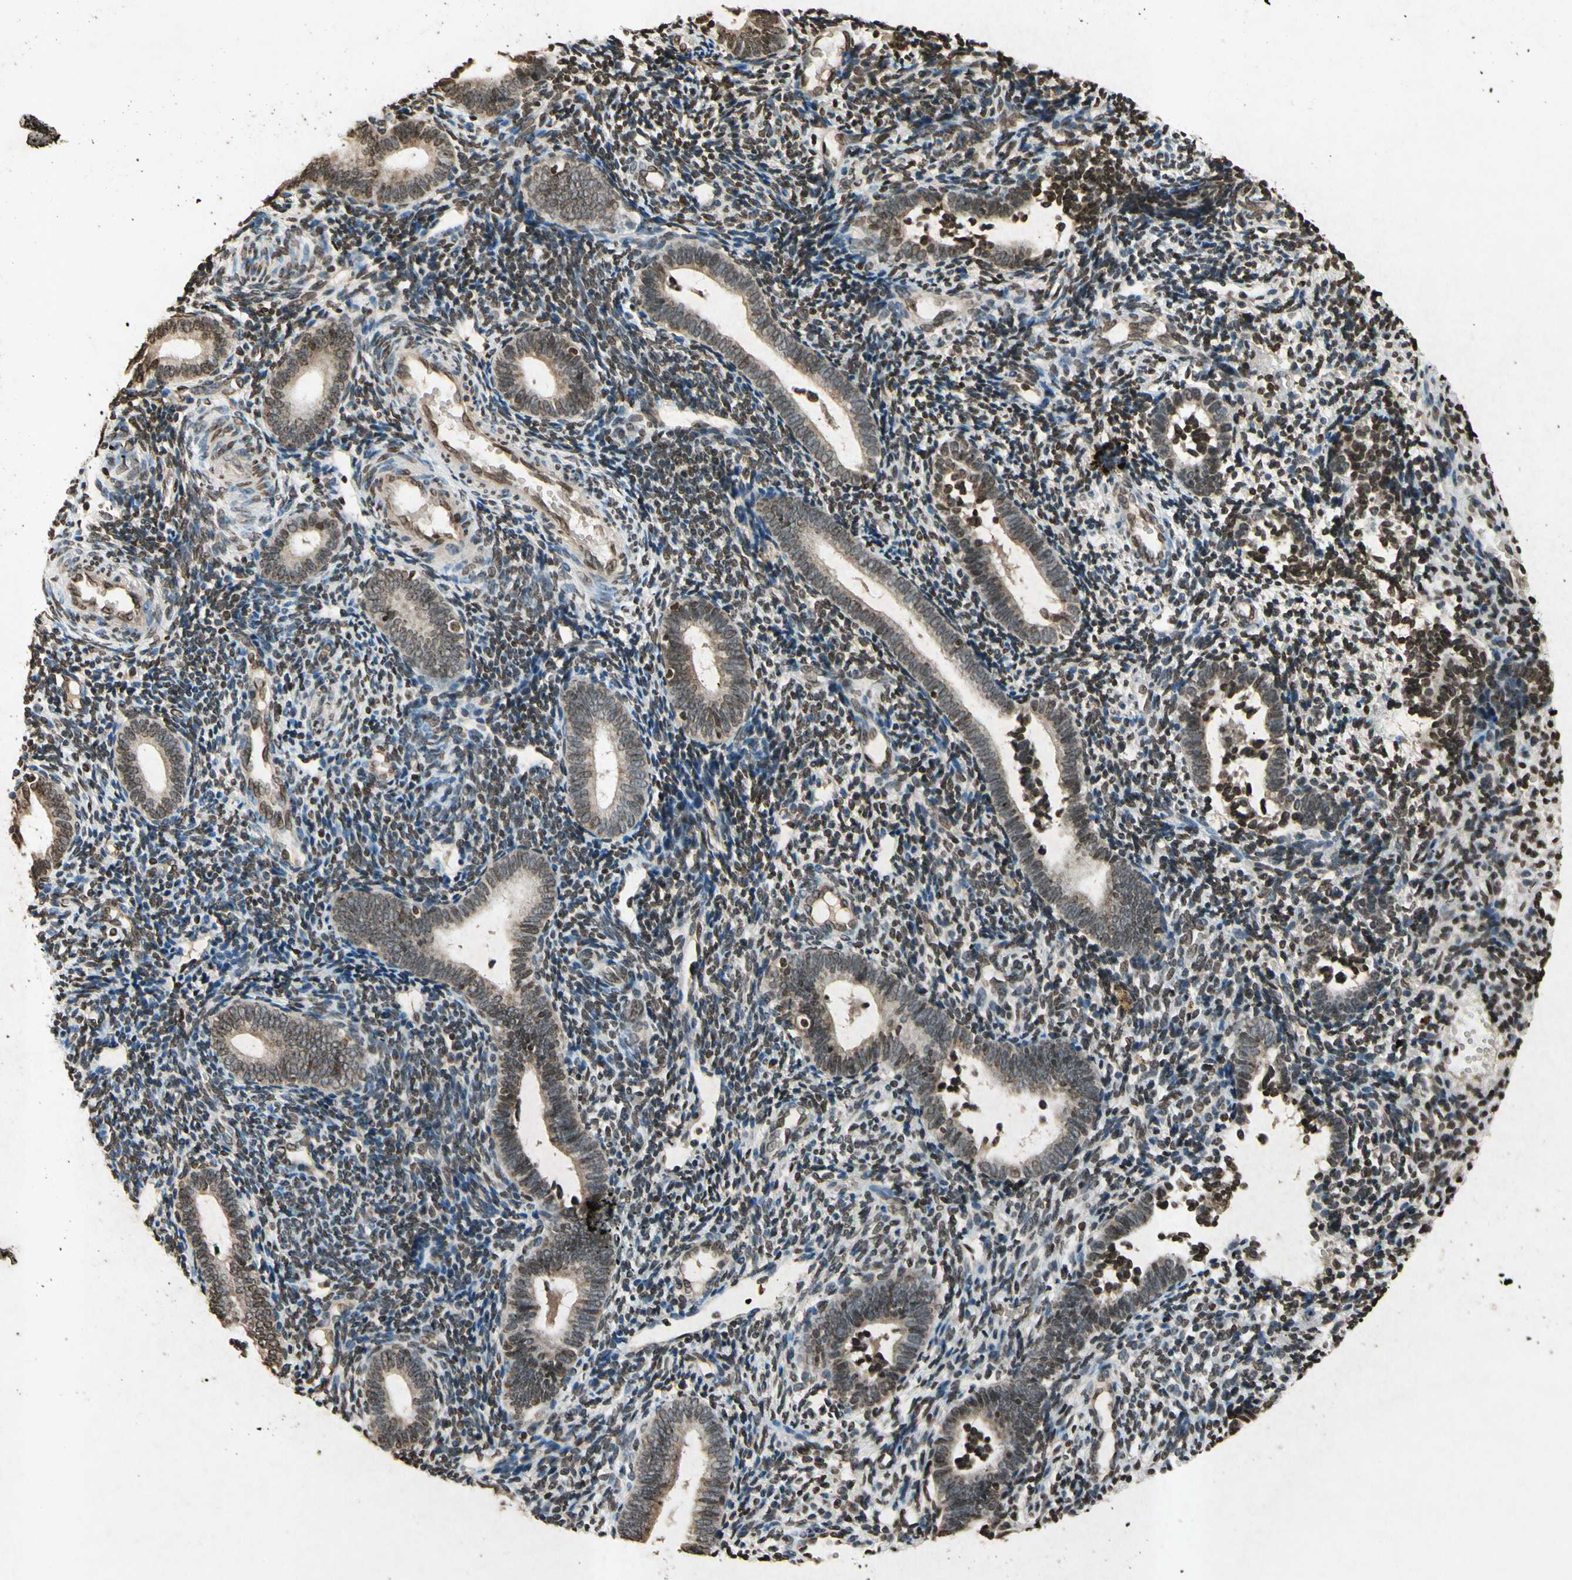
{"staining": {"intensity": "moderate", "quantity": "25%-75%", "location": "nuclear"}, "tissue": "endometrium", "cell_type": "Cells in endometrial stroma", "image_type": "normal", "snomed": [{"axis": "morphology", "description": "Normal tissue, NOS"}, {"axis": "topography", "description": "Uterus"}, {"axis": "topography", "description": "Endometrium"}], "caption": "An image of endometrium stained for a protein exhibits moderate nuclear brown staining in cells in endometrial stroma. (IHC, brightfield microscopy, high magnification).", "gene": "HOXB3", "patient": {"sex": "female", "age": 33}}